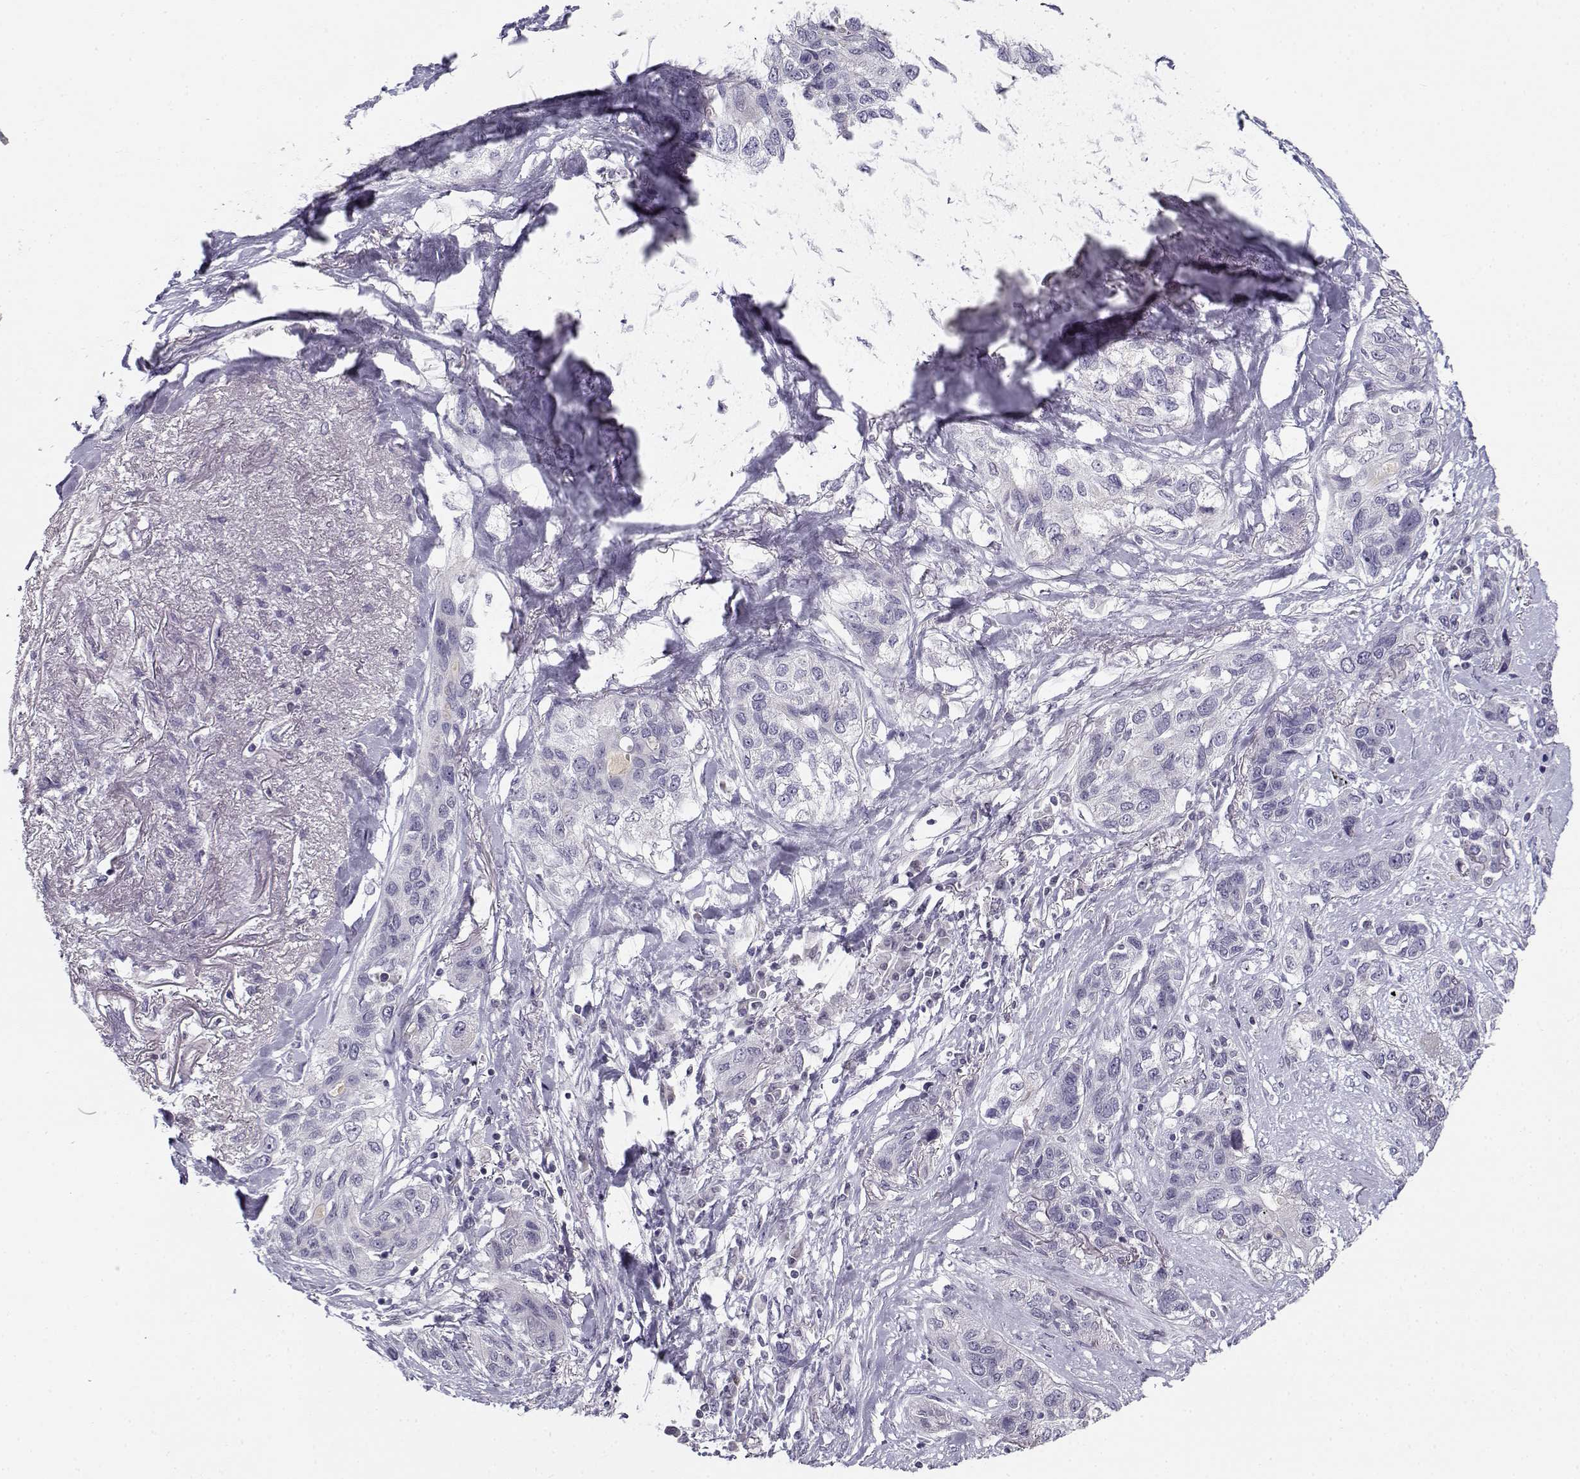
{"staining": {"intensity": "negative", "quantity": "none", "location": "none"}, "tissue": "lung cancer", "cell_type": "Tumor cells", "image_type": "cancer", "snomed": [{"axis": "morphology", "description": "Squamous cell carcinoma, NOS"}, {"axis": "topography", "description": "Lung"}], "caption": "The image exhibits no significant staining in tumor cells of lung cancer. (DAB (3,3'-diaminobenzidine) immunohistochemistry (IHC) visualized using brightfield microscopy, high magnification).", "gene": "DDX25", "patient": {"sex": "female", "age": 70}}